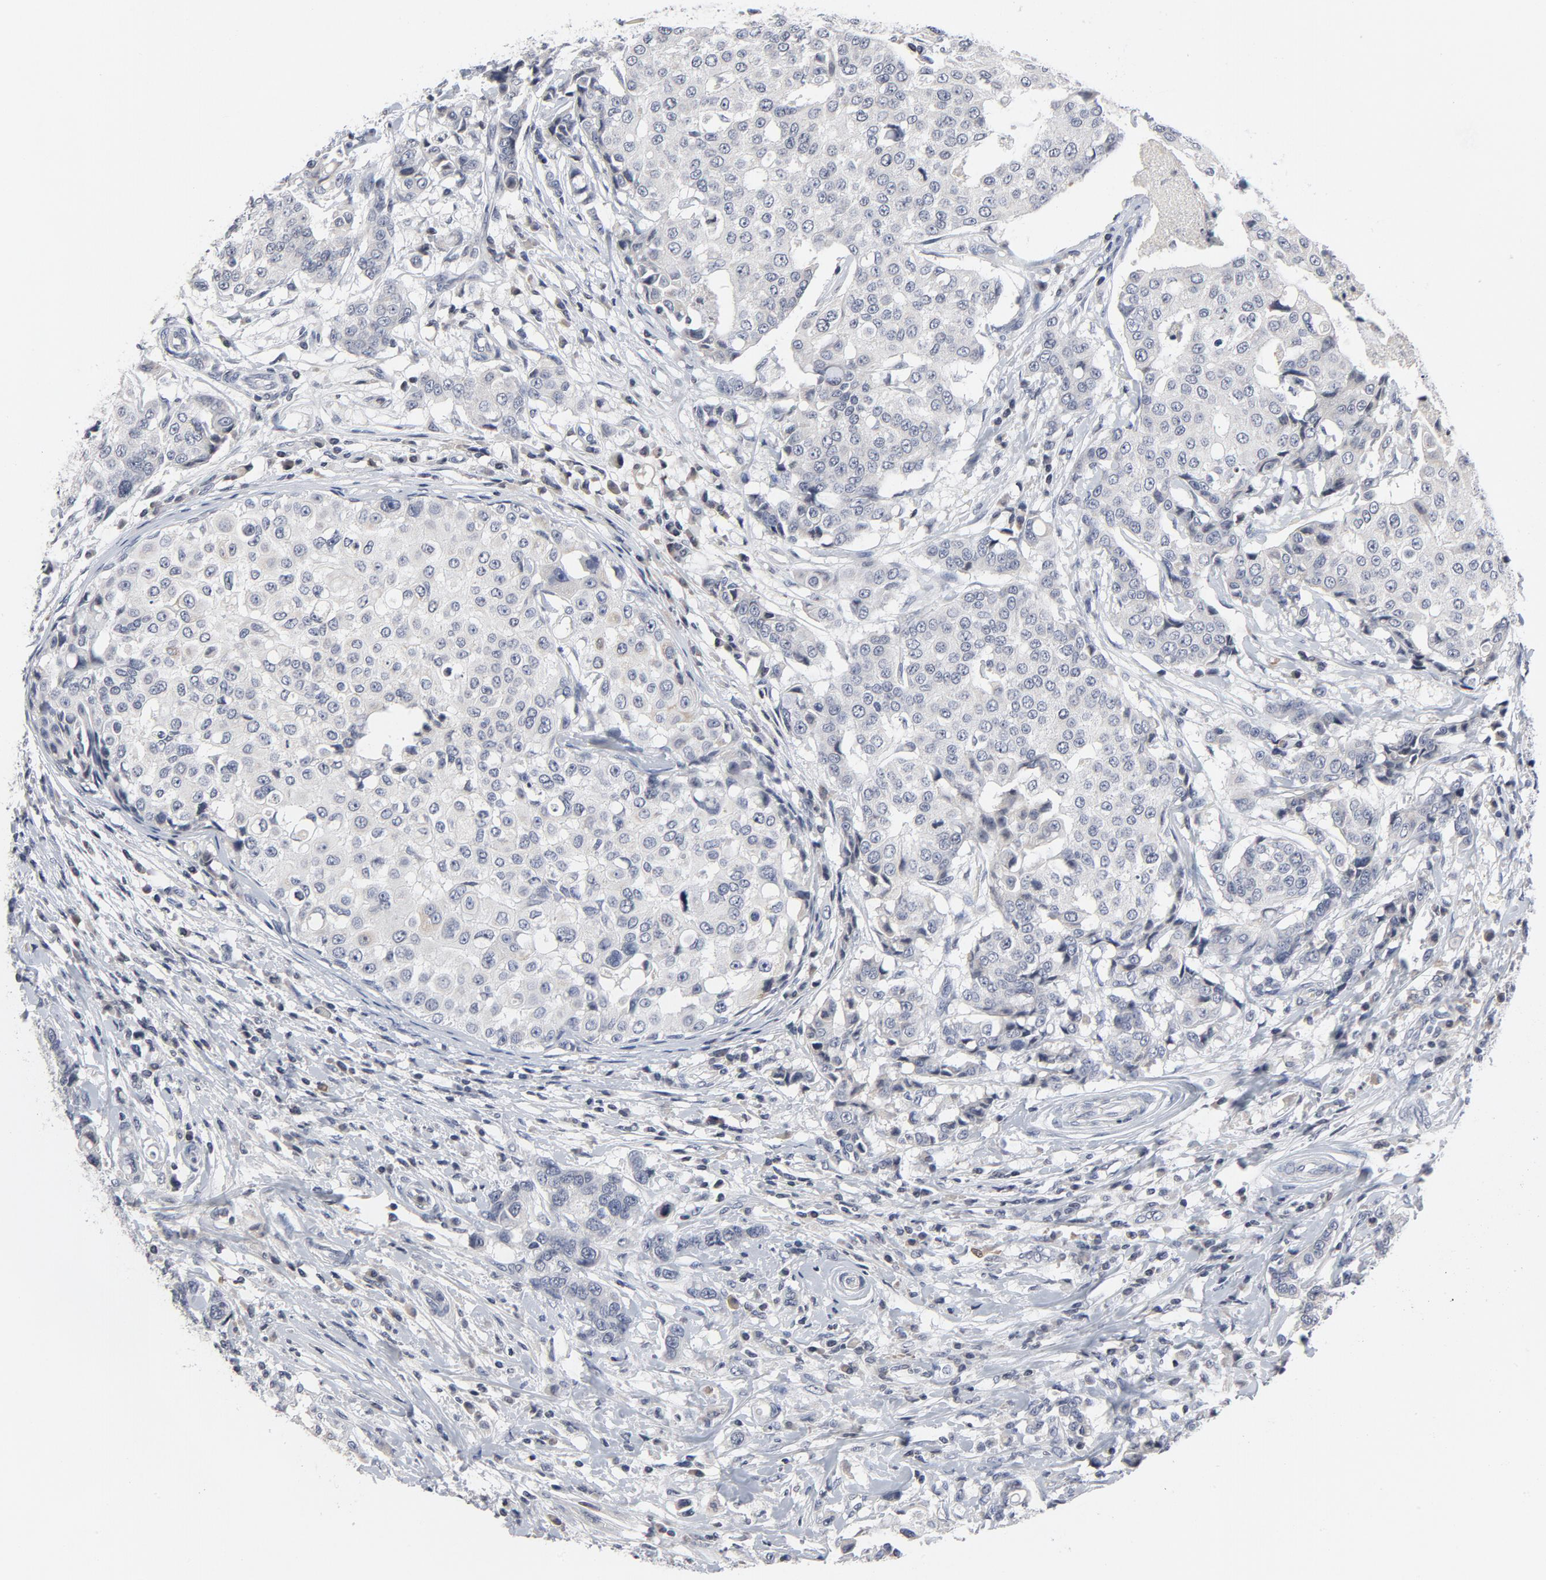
{"staining": {"intensity": "negative", "quantity": "none", "location": "none"}, "tissue": "breast cancer", "cell_type": "Tumor cells", "image_type": "cancer", "snomed": [{"axis": "morphology", "description": "Duct carcinoma"}, {"axis": "topography", "description": "Breast"}], "caption": "Micrograph shows no protein expression in tumor cells of breast invasive ductal carcinoma tissue.", "gene": "TCL1A", "patient": {"sex": "female", "age": 27}}